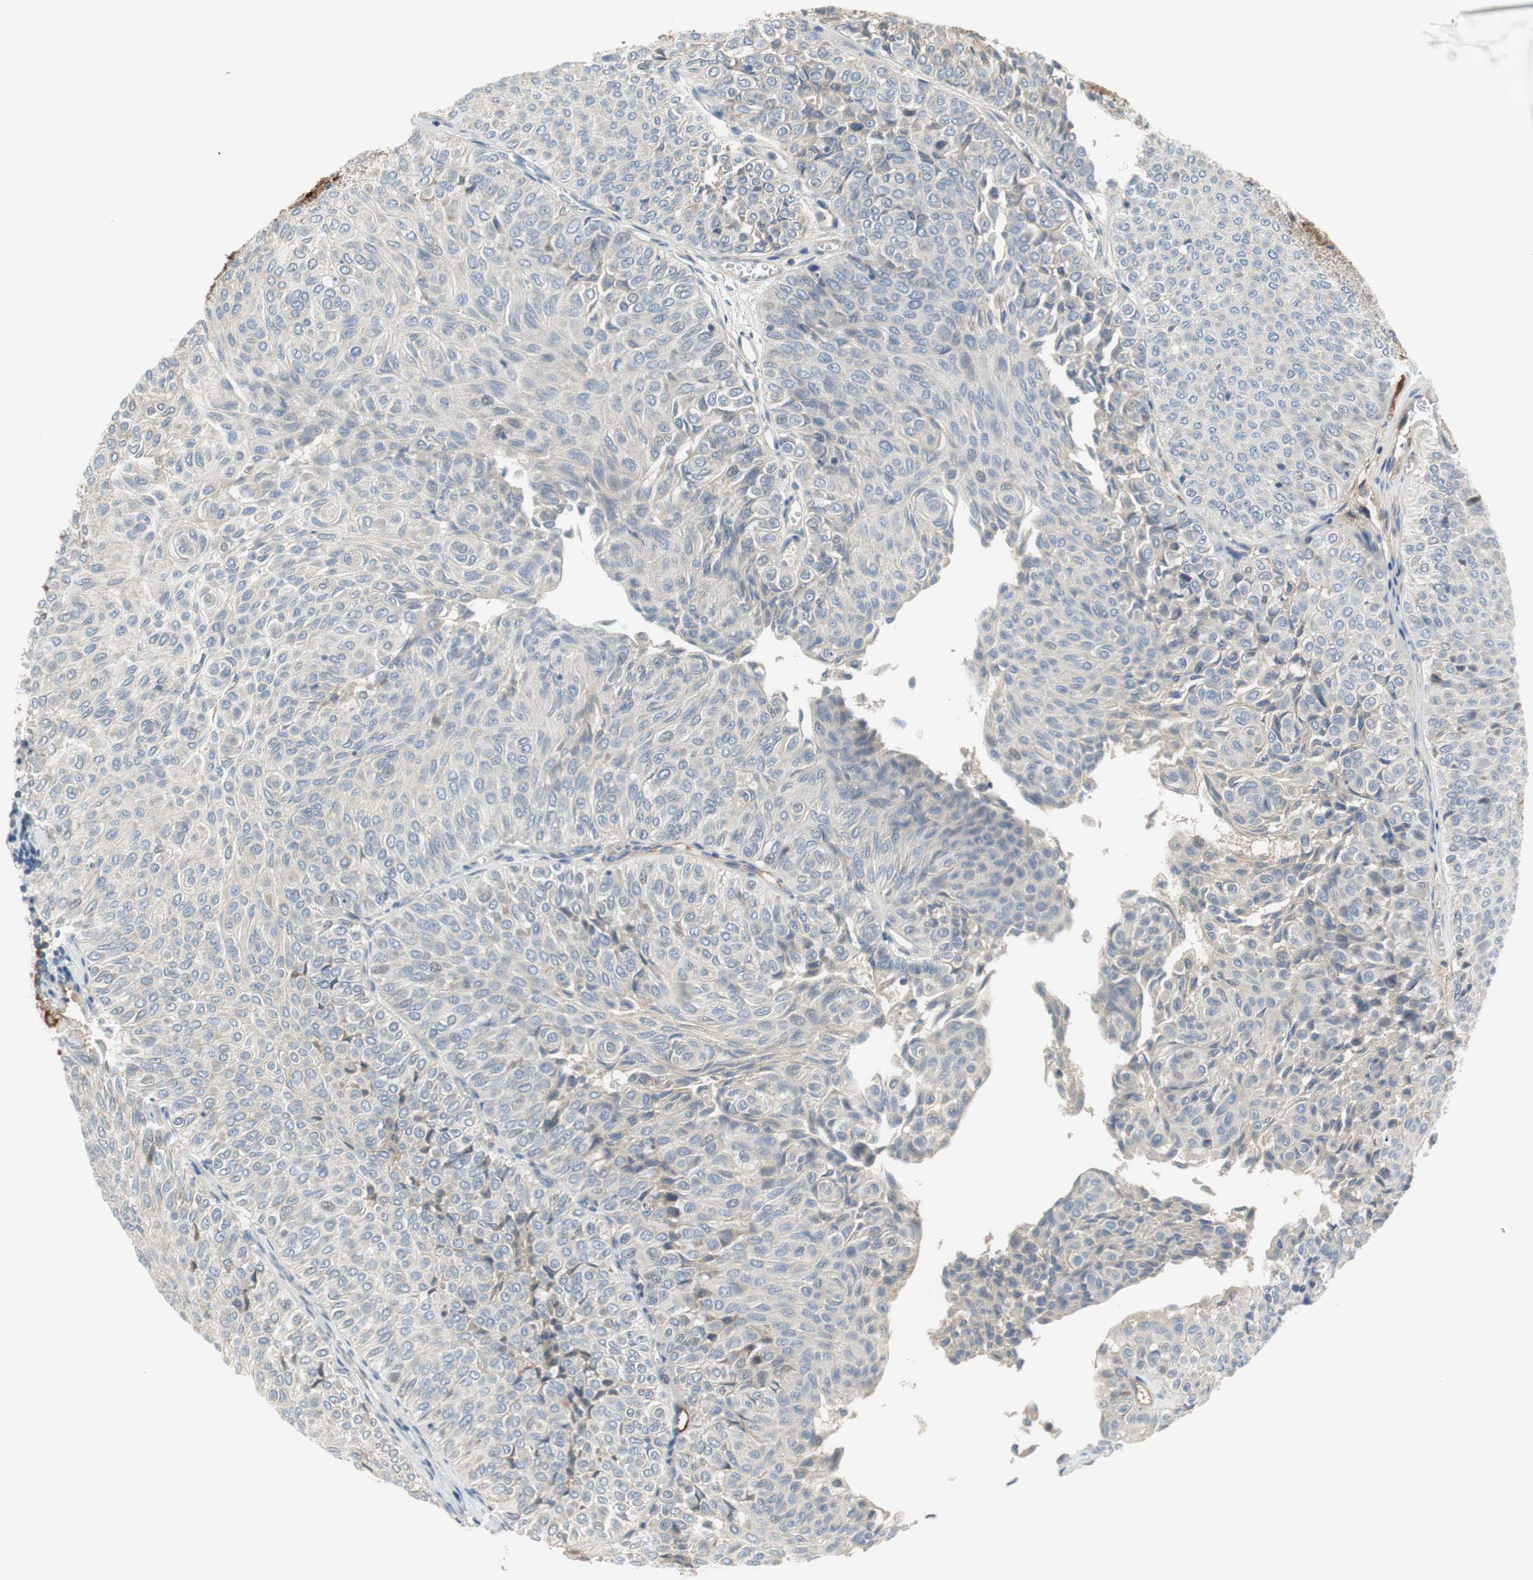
{"staining": {"intensity": "negative", "quantity": "none", "location": "none"}, "tissue": "urothelial cancer", "cell_type": "Tumor cells", "image_type": "cancer", "snomed": [{"axis": "morphology", "description": "Urothelial carcinoma, Low grade"}, {"axis": "topography", "description": "Urinary bladder"}], "caption": "Low-grade urothelial carcinoma stained for a protein using immunohistochemistry (IHC) displays no staining tumor cells.", "gene": "C4A", "patient": {"sex": "male", "age": 78}}